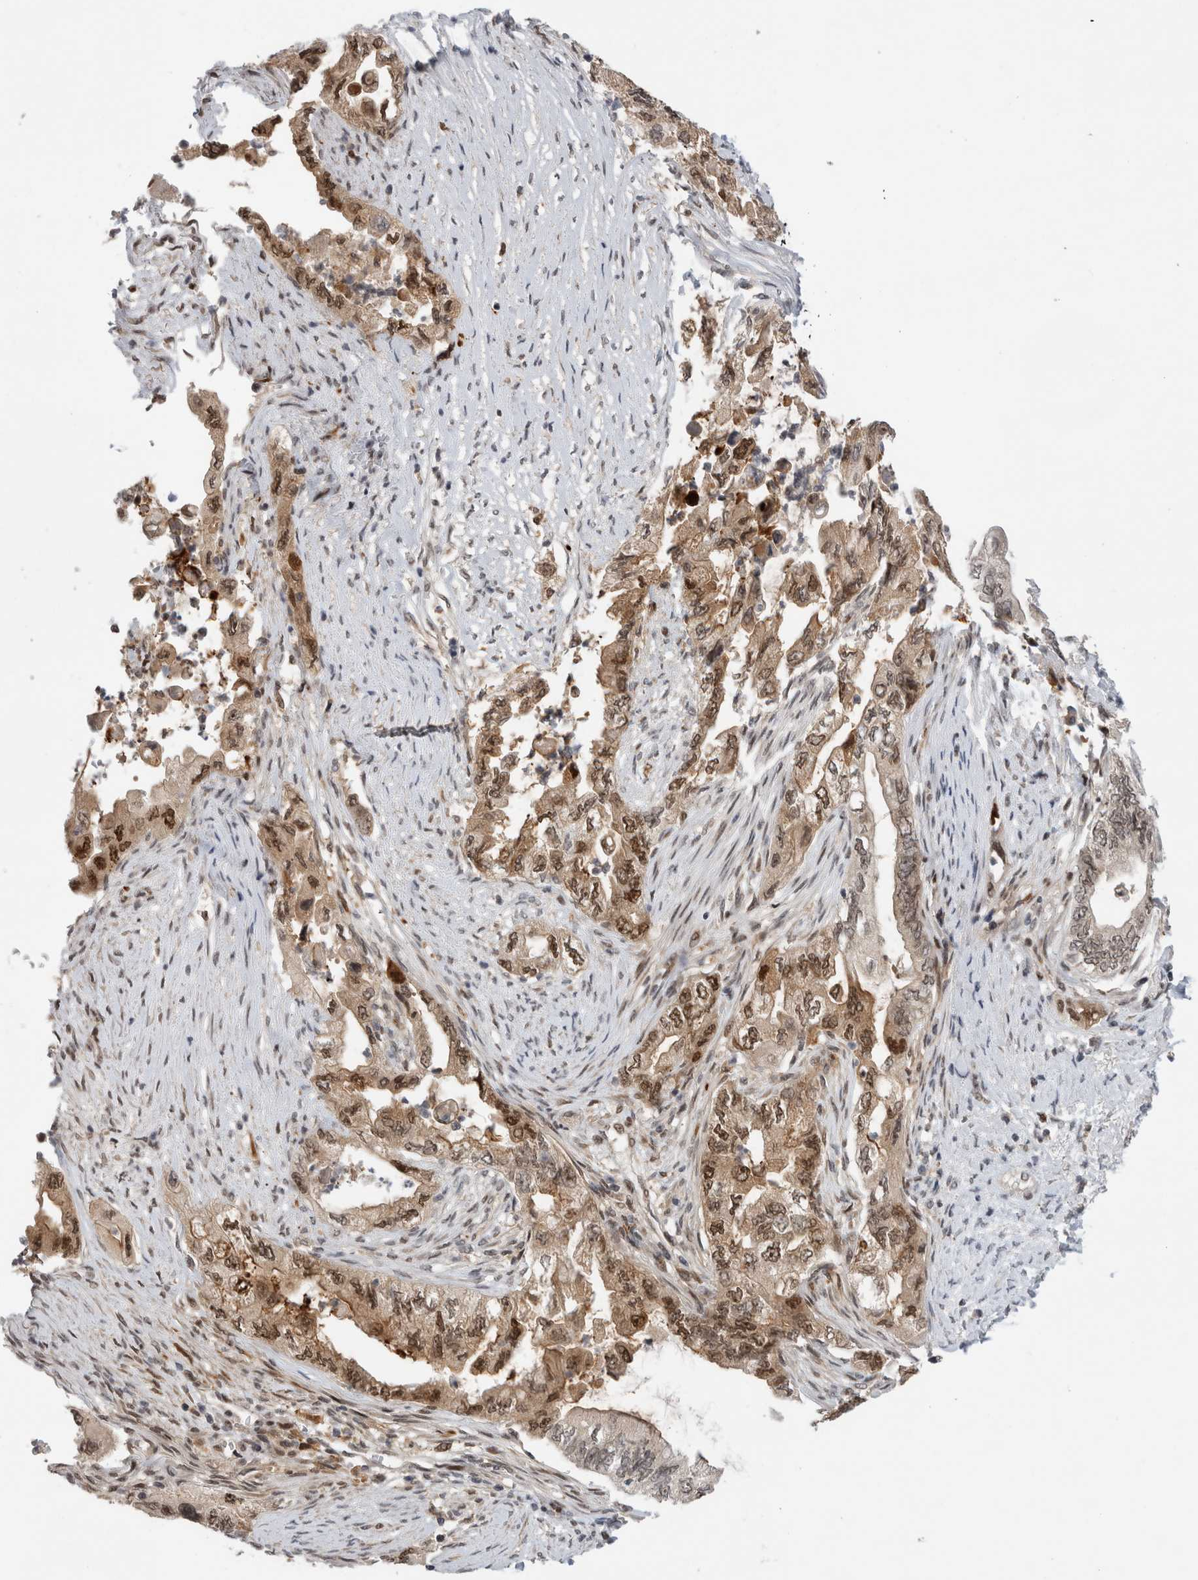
{"staining": {"intensity": "moderate", "quantity": ">75%", "location": "cytoplasmic/membranous,nuclear"}, "tissue": "pancreatic cancer", "cell_type": "Tumor cells", "image_type": "cancer", "snomed": [{"axis": "morphology", "description": "Adenocarcinoma, NOS"}, {"axis": "topography", "description": "Pancreas"}], "caption": "Immunohistochemical staining of human pancreatic adenocarcinoma shows medium levels of moderate cytoplasmic/membranous and nuclear protein expression in approximately >75% of tumor cells.", "gene": "ZNF521", "patient": {"sex": "female", "age": 73}}